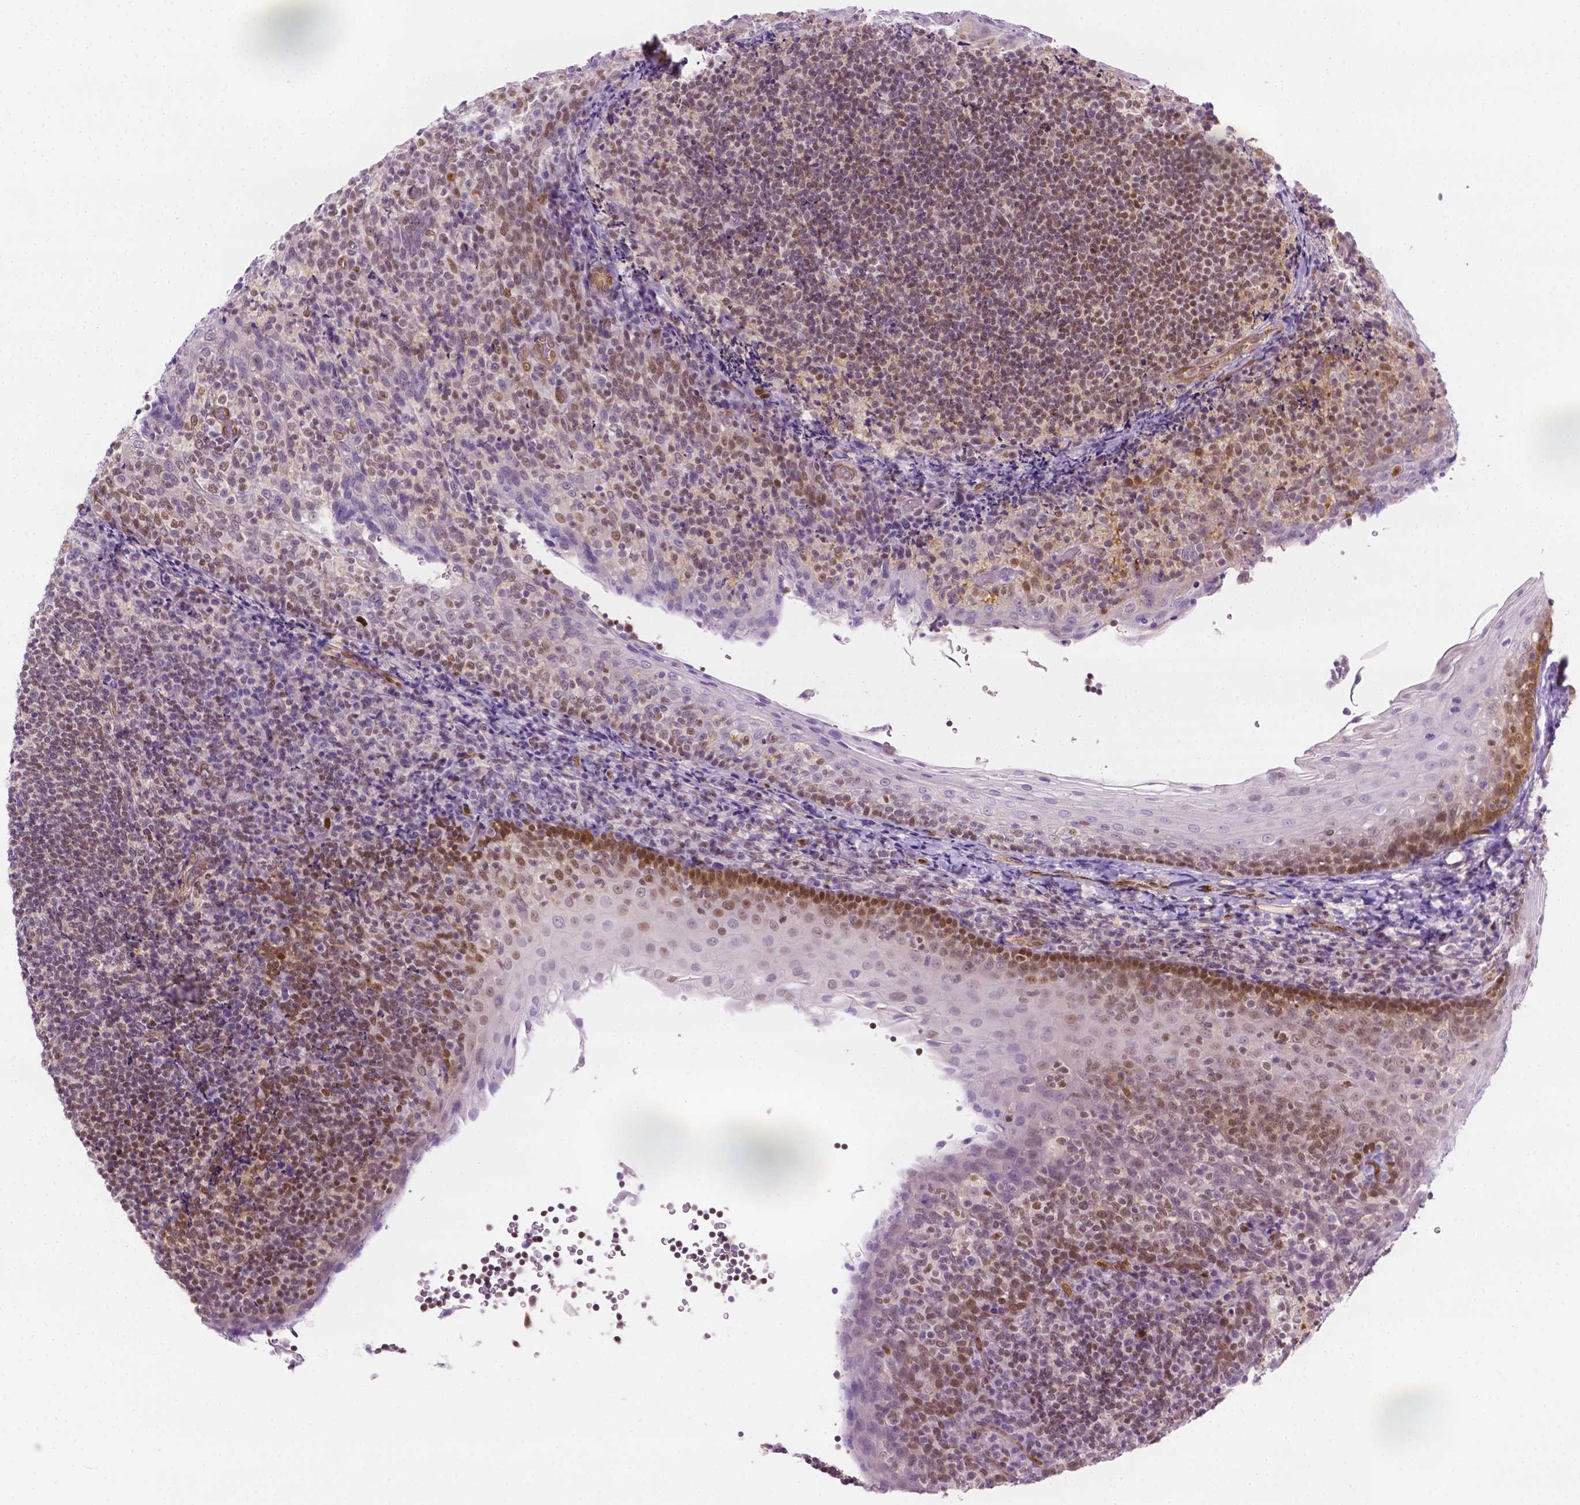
{"staining": {"intensity": "moderate", "quantity": "<25%", "location": "nuclear"}, "tissue": "tonsil", "cell_type": "Germinal center cells", "image_type": "normal", "snomed": [{"axis": "morphology", "description": "Normal tissue, NOS"}, {"axis": "topography", "description": "Tonsil"}], "caption": "Immunohistochemistry photomicrograph of normal tonsil: human tonsil stained using IHC exhibits low levels of moderate protein expression localized specifically in the nuclear of germinal center cells, appearing as a nuclear brown color.", "gene": "ERF", "patient": {"sex": "female", "age": 10}}